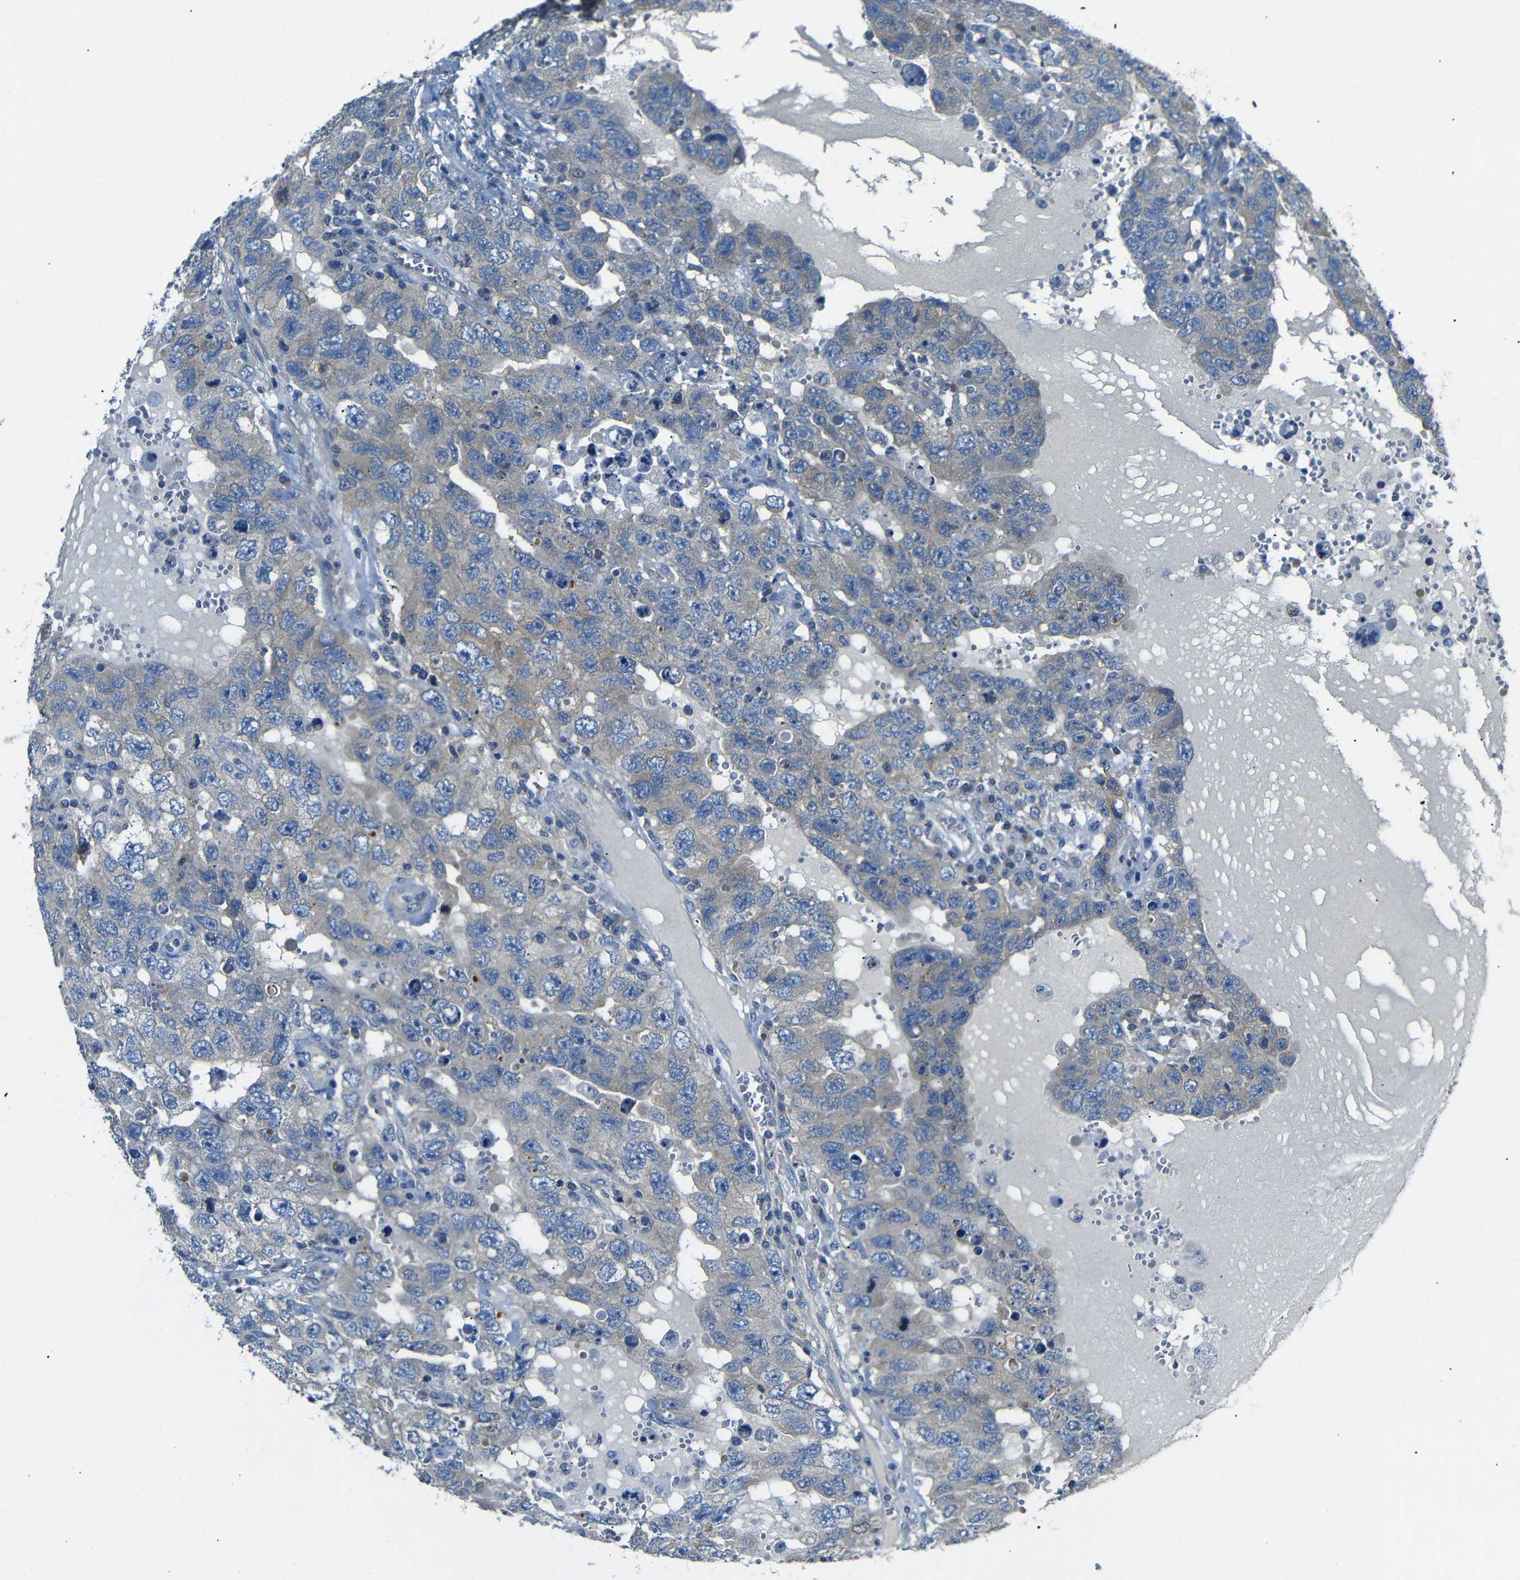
{"staining": {"intensity": "weak", "quantity": "<25%", "location": "cytoplasmic/membranous"}, "tissue": "testis cancer", "cell_type": "Tumor cells", "image_type": "cancer", "snomed": [{"axis": "morphology", "description": "Carcinoma, Embryonal, NOS"}, {"axis": "topography", "description": "Testis"}], "caption": "DAB immunohistochemical staining of testis embryonal carcinoma demonstrates no significant positivity in tumor cells.", "gene": "DCP1A", "patient": {"sex": "male", "age": 26}}